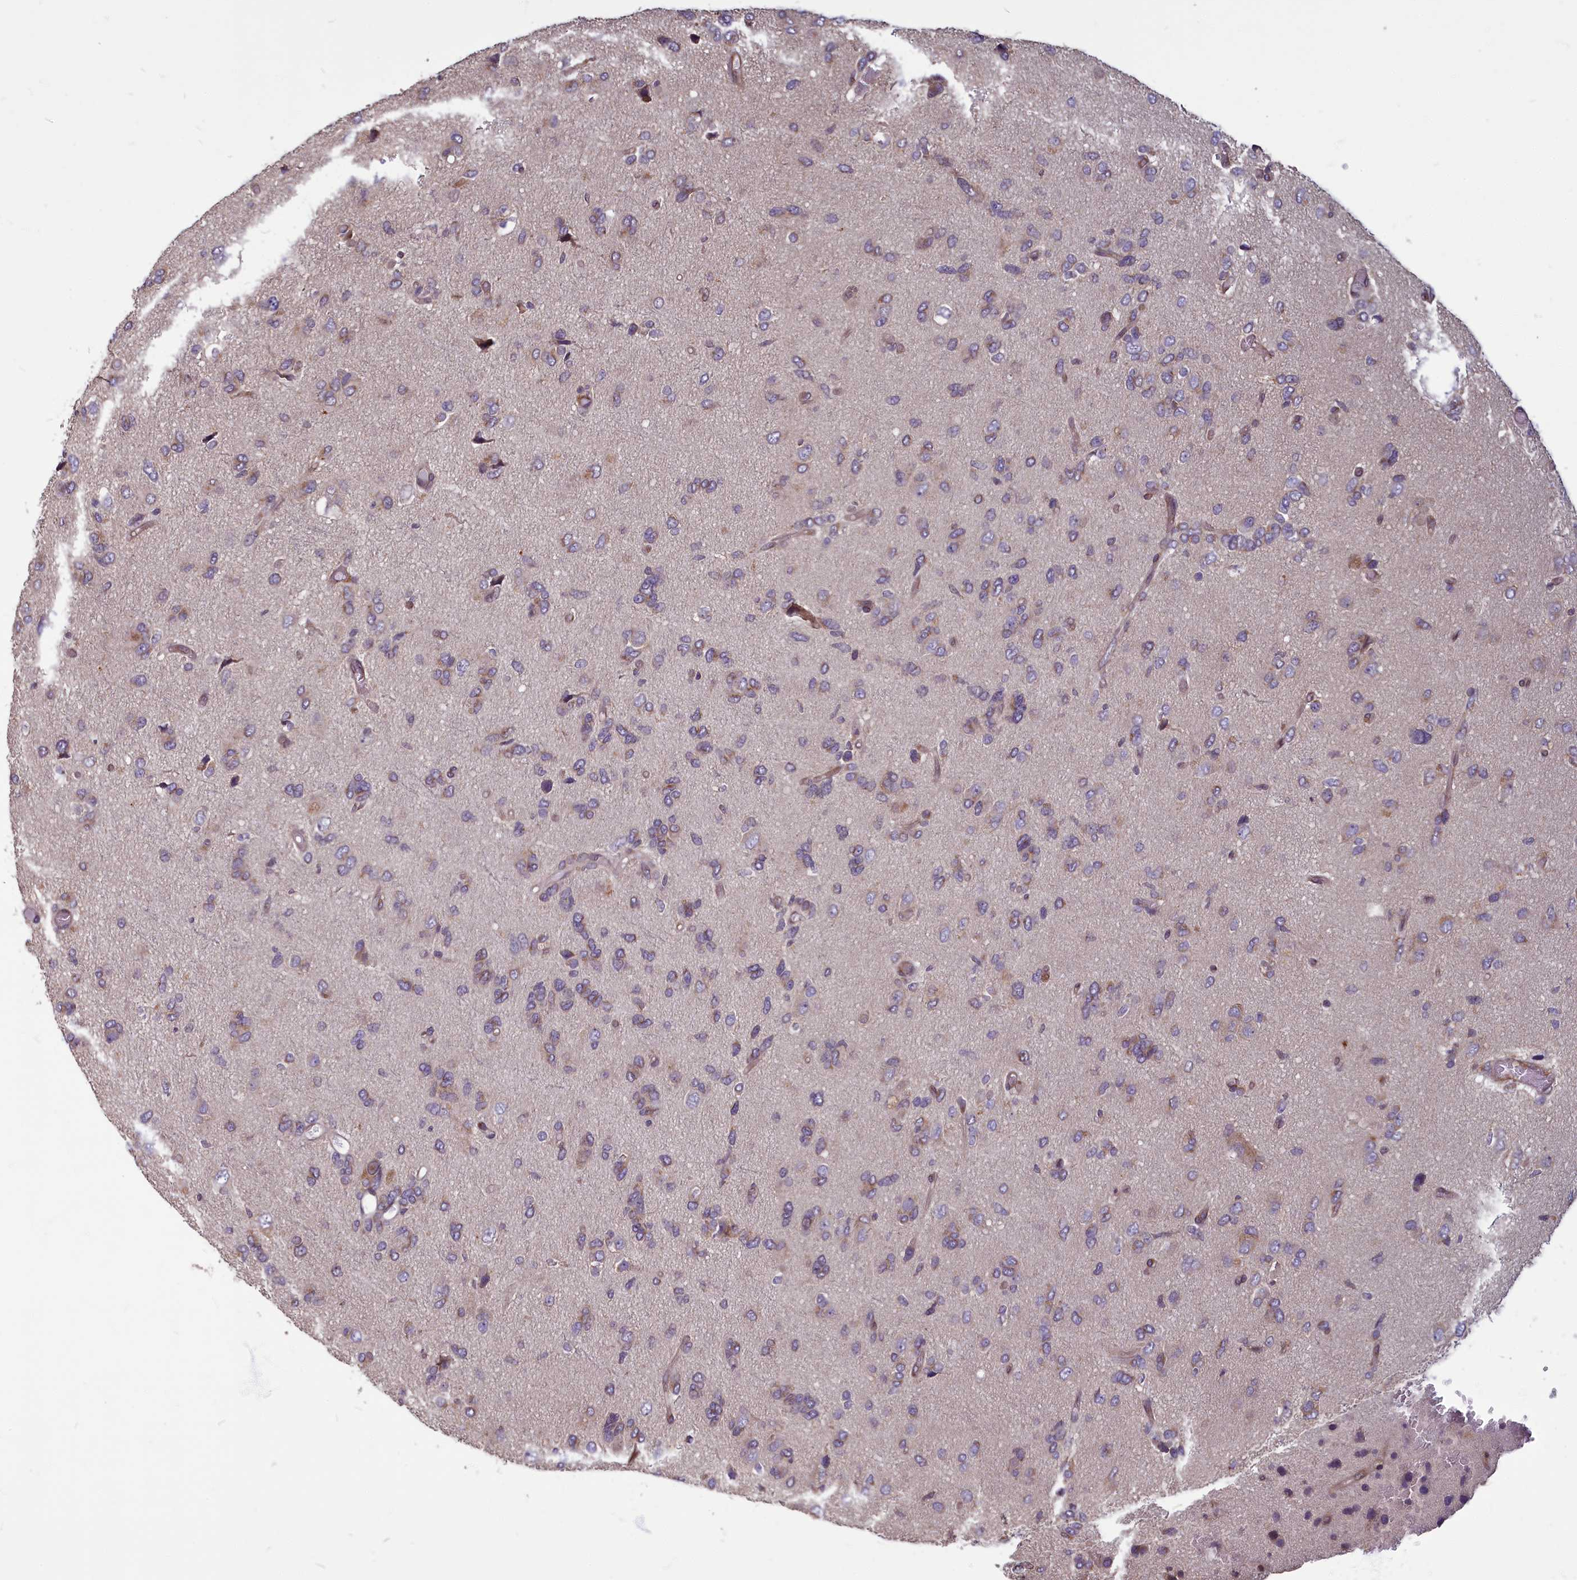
{"staining": {"intensity": "weak", "quantity": "25%-75%", "location": "cytoplasmic/membranous"}, "tissue": "glioma", "cell_type": "Tumor cells", "image_type": "cancer", "snomed": [{"axis": "morphology", "description": "Glioma, malignant, High grade"}, {"axis": "topography", "description": "Brain"}], "caption": "Glioma stained with a brown dye displays weak cytoplasmic/membranous positive positivity in approximately 25%-75% of tumor cells.", "gene": "MYCBP", "patient": {"sex": "female", "age": 59}}